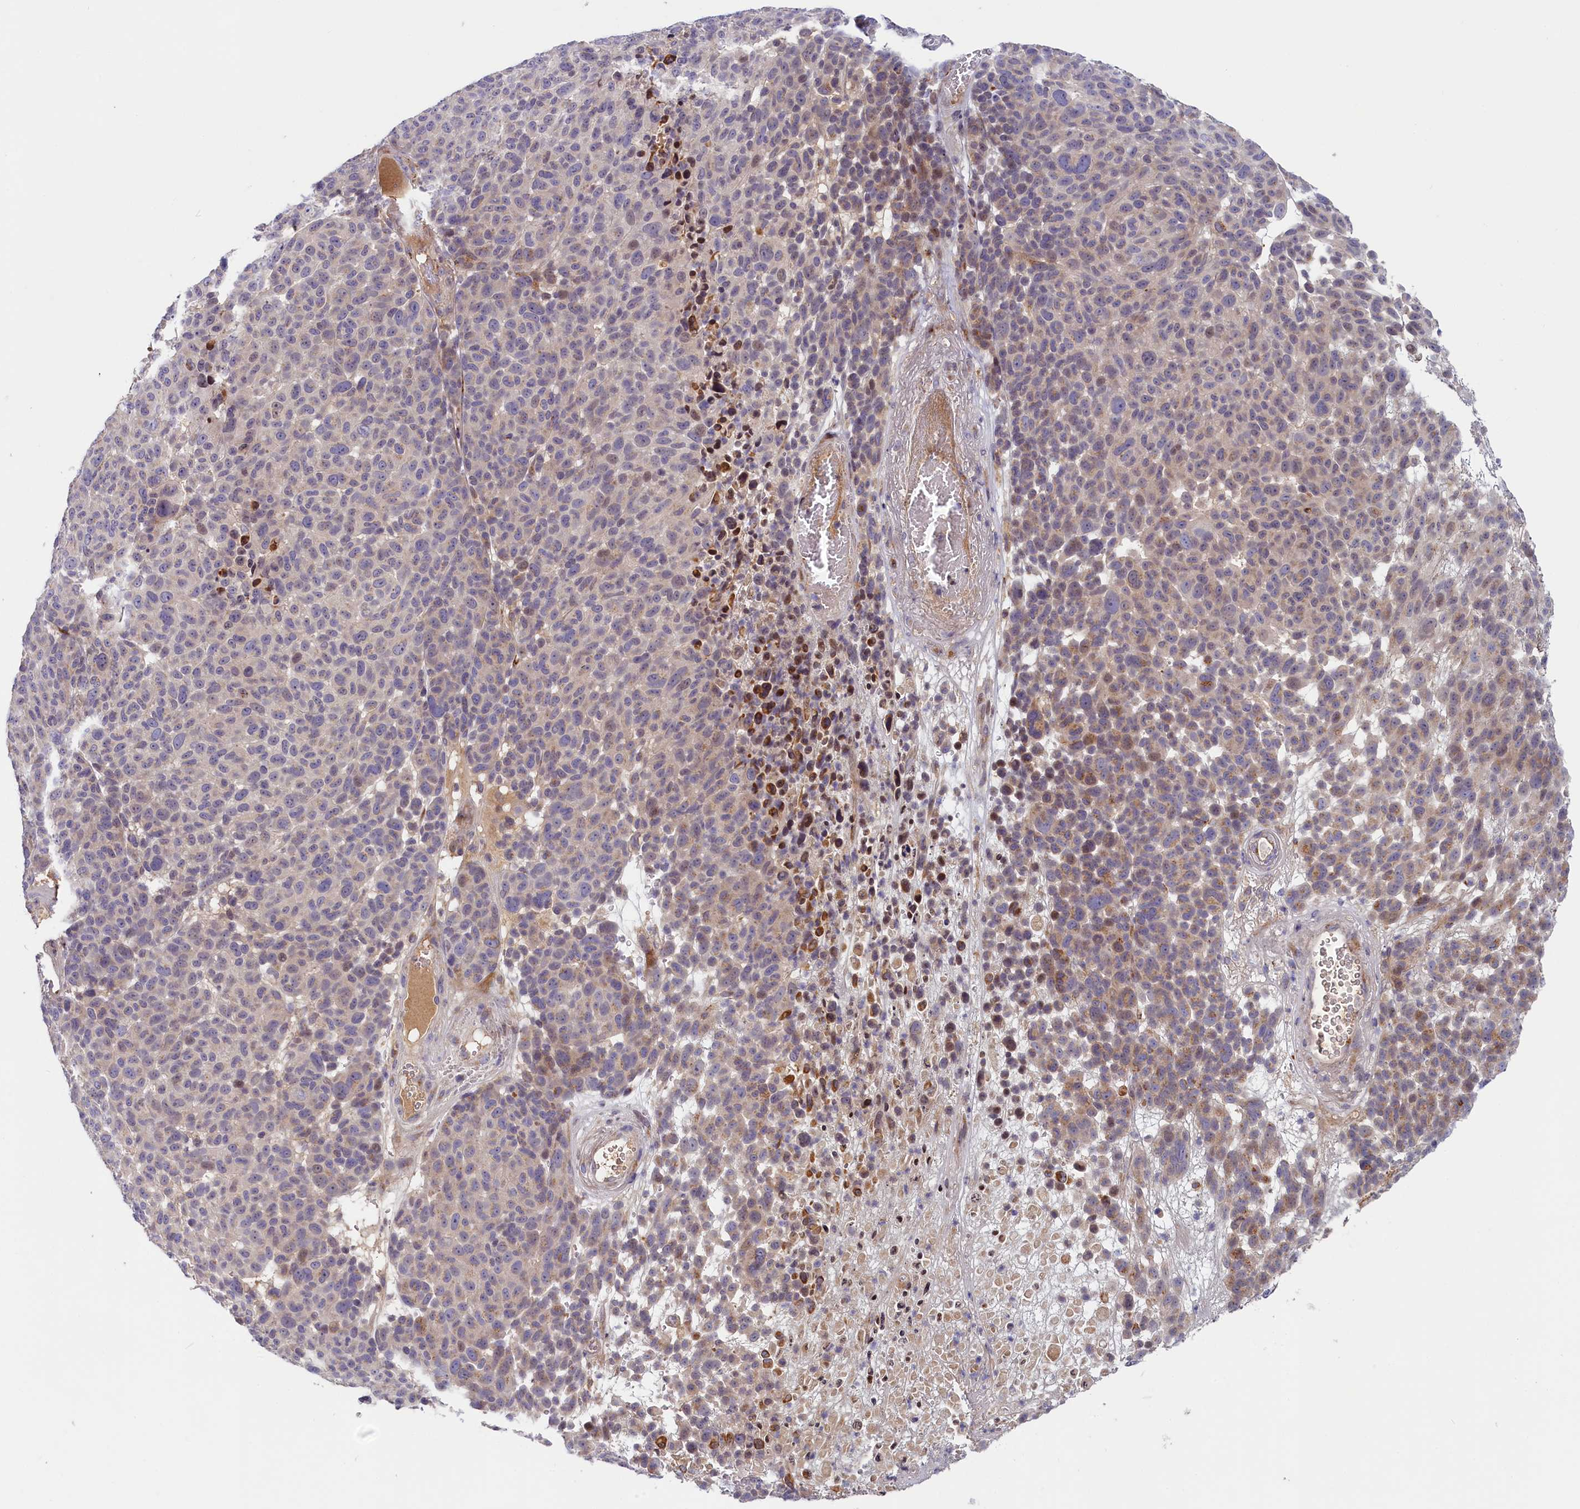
{"staining": {"intensity": "weak", "quantity": "<25%", "location": "cytoplasmic/membranous"}, "tissue": "melanoma", "cell_type": "Tumor cells", "image_type": "cancer", "snomed": [{"axis": "morphology", "description": "Malignant melanoma, NOS"}, {"axis": "topography", "description": "Skin"}], "caption": "This histopathology image is of melanoma stained with immunohistochemistry to label a protein in brown with the nuclei are counter-stained blue. There is no expression in tumor cells.", "gene": "CHST12", "patient": {"sex": "male", "age": 49}}